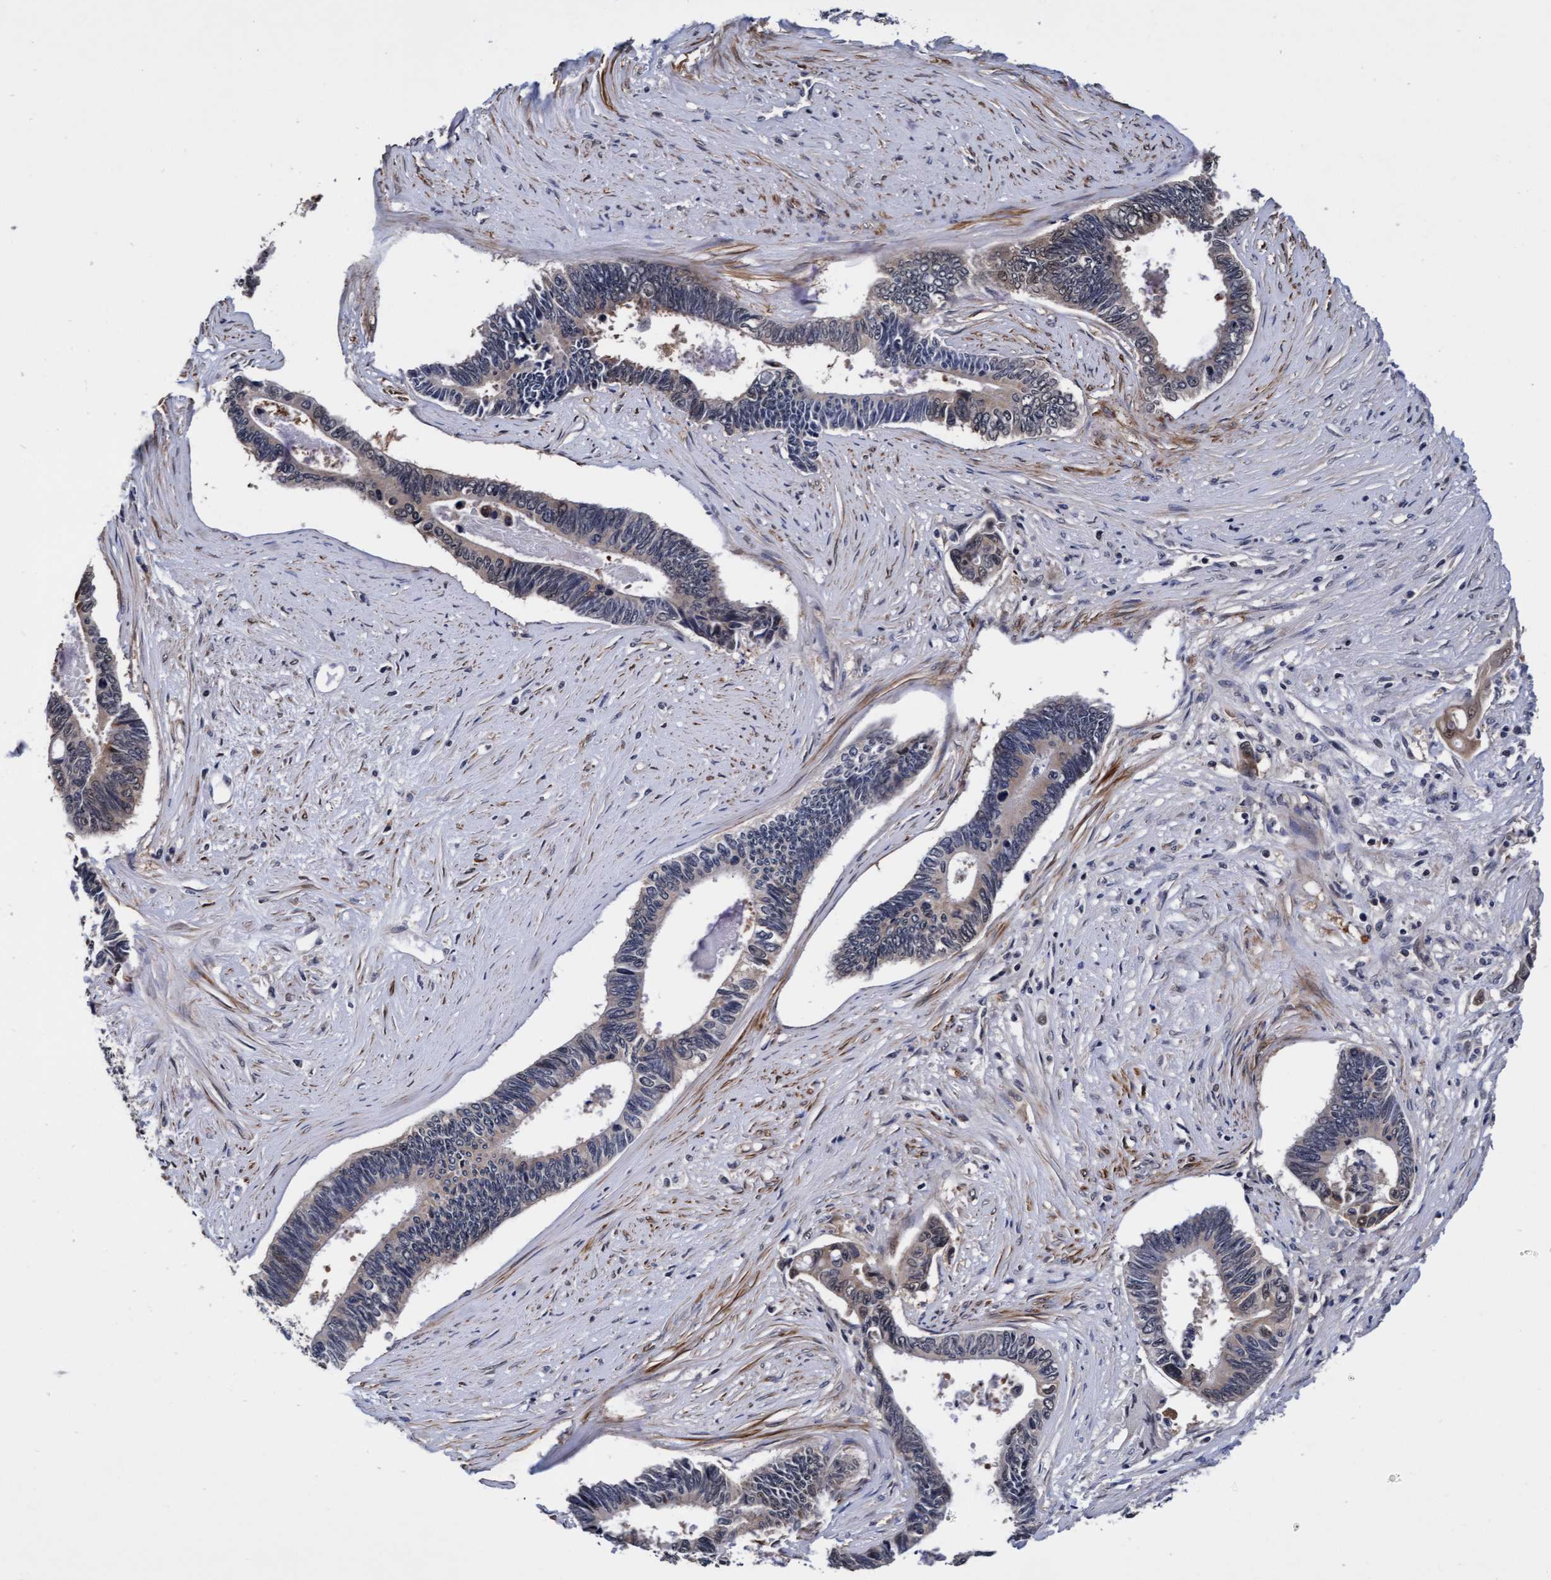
{"staining": {"intensity": "moderate", "quantity": "25%-75%", "location": "cytoplasmic/membranous"}, "tissue": "pancreatic cancer", "cell_type": "Tumor cells", "image_type": "cancer", "snomed": [{"axis": "morphology", "description": "Adenocarcinoma, NOS"}, {"axis": "topography", "description": "Pancreas"}], "caption": "Human adenocarcinoma (pancreatic) stained with a brown dye displays moderate cytoplasmic/membranous positive staining in about 25%-75% of tumor cells.", "gene": "EFCAB13", "patient": {"sex": "female", "age": 70}}